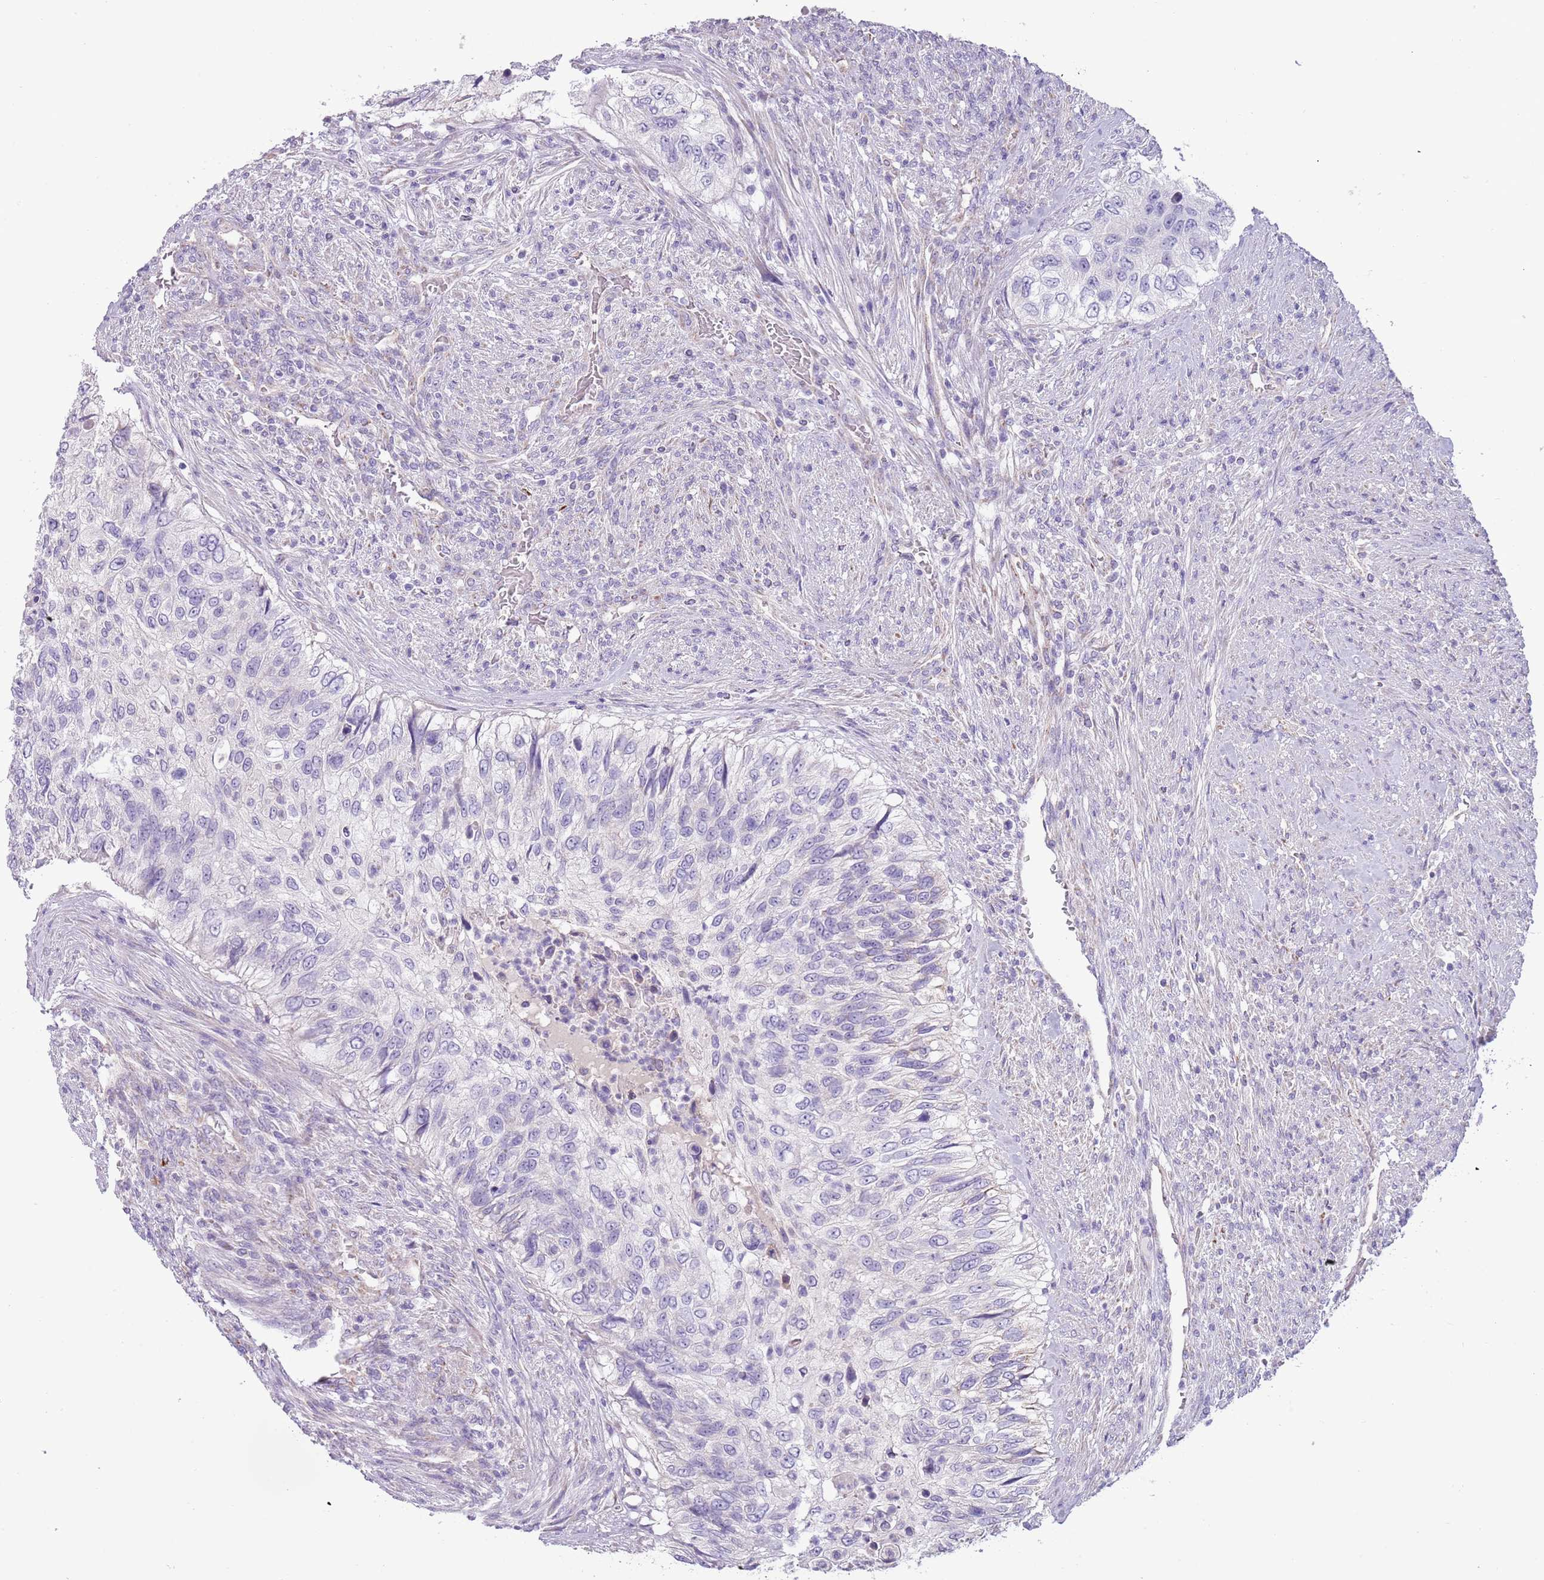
{"staining": {"intensity": "negative", "quantity": "none", "location": "none"}, "tissue": "urothelial cancer", "cell_type": "Tumor cells", "image_type": "cancer", "snomed": [{"axis": "morphology", "description": "Urothelial carcinoma, High grade"}, {"axis": "topography", "description": "Urinary bladder"}], "caption": "Immunohistochemistry (IHC) of human urothelial cancer exhibits no staining in tumor cells.", "gene": "RNF222", "patient": {"sex": "female", "age": 60}}